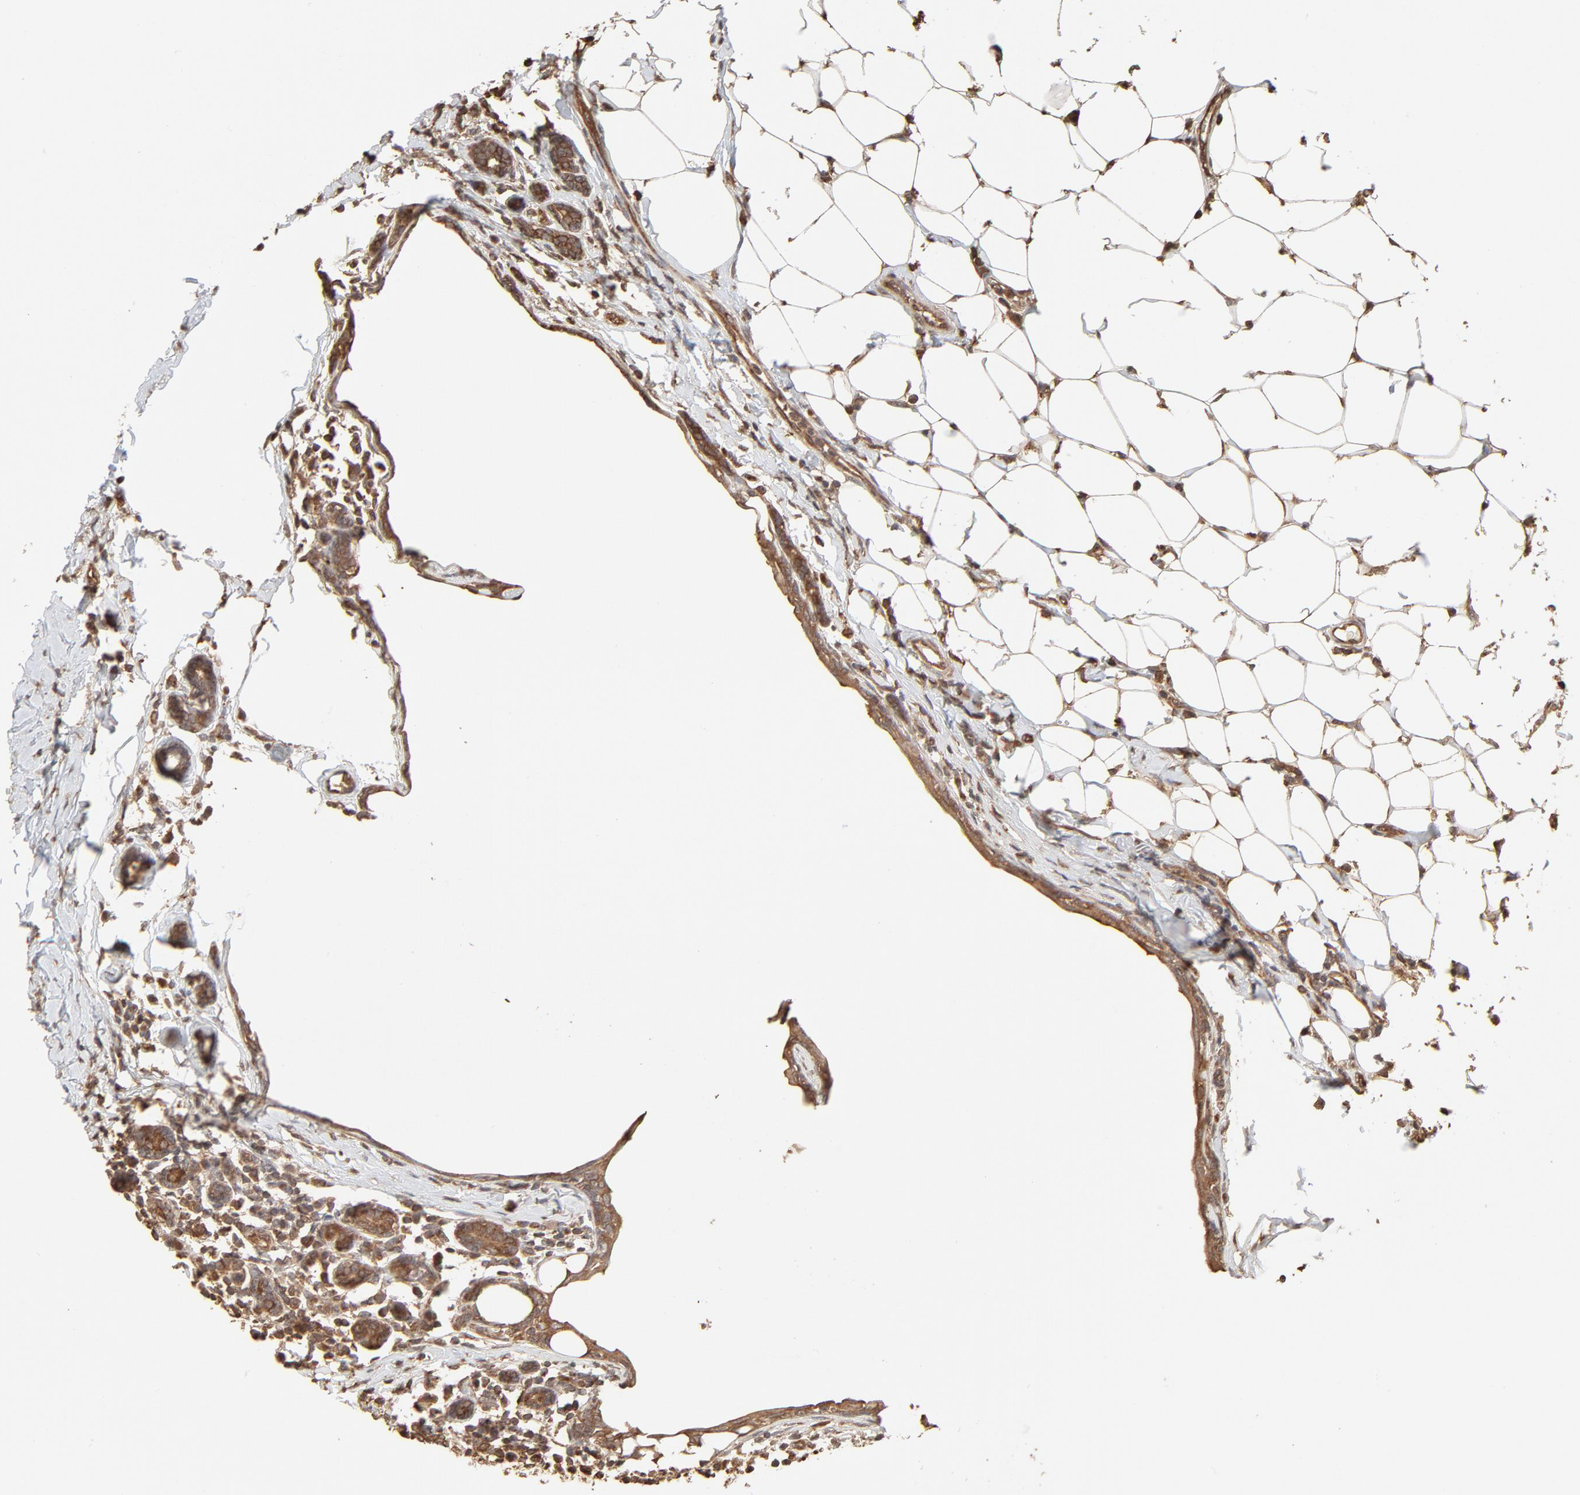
{"staining": {"intensity": "moderate", "quantity": ">75%", "location": "cytoplasmic/membranous"}, "tissue": "breast cancer", "cell_type": "Tumor cells", "image_type": "cancer", "snomed": [{"axis": "morphology", "description": "Duct carcinoma"}, {"axis": "topography", "description": "Breast"}], "caption": "This image reveals immunohistochemistry staining of human breast invasive ductal carcinoma, with medium moderate cytoplasmic/membranous staining in approximately >75% of tumor cells.", "gene": "PPP2CA", "patient": {"sex": "female", "age": 40}}